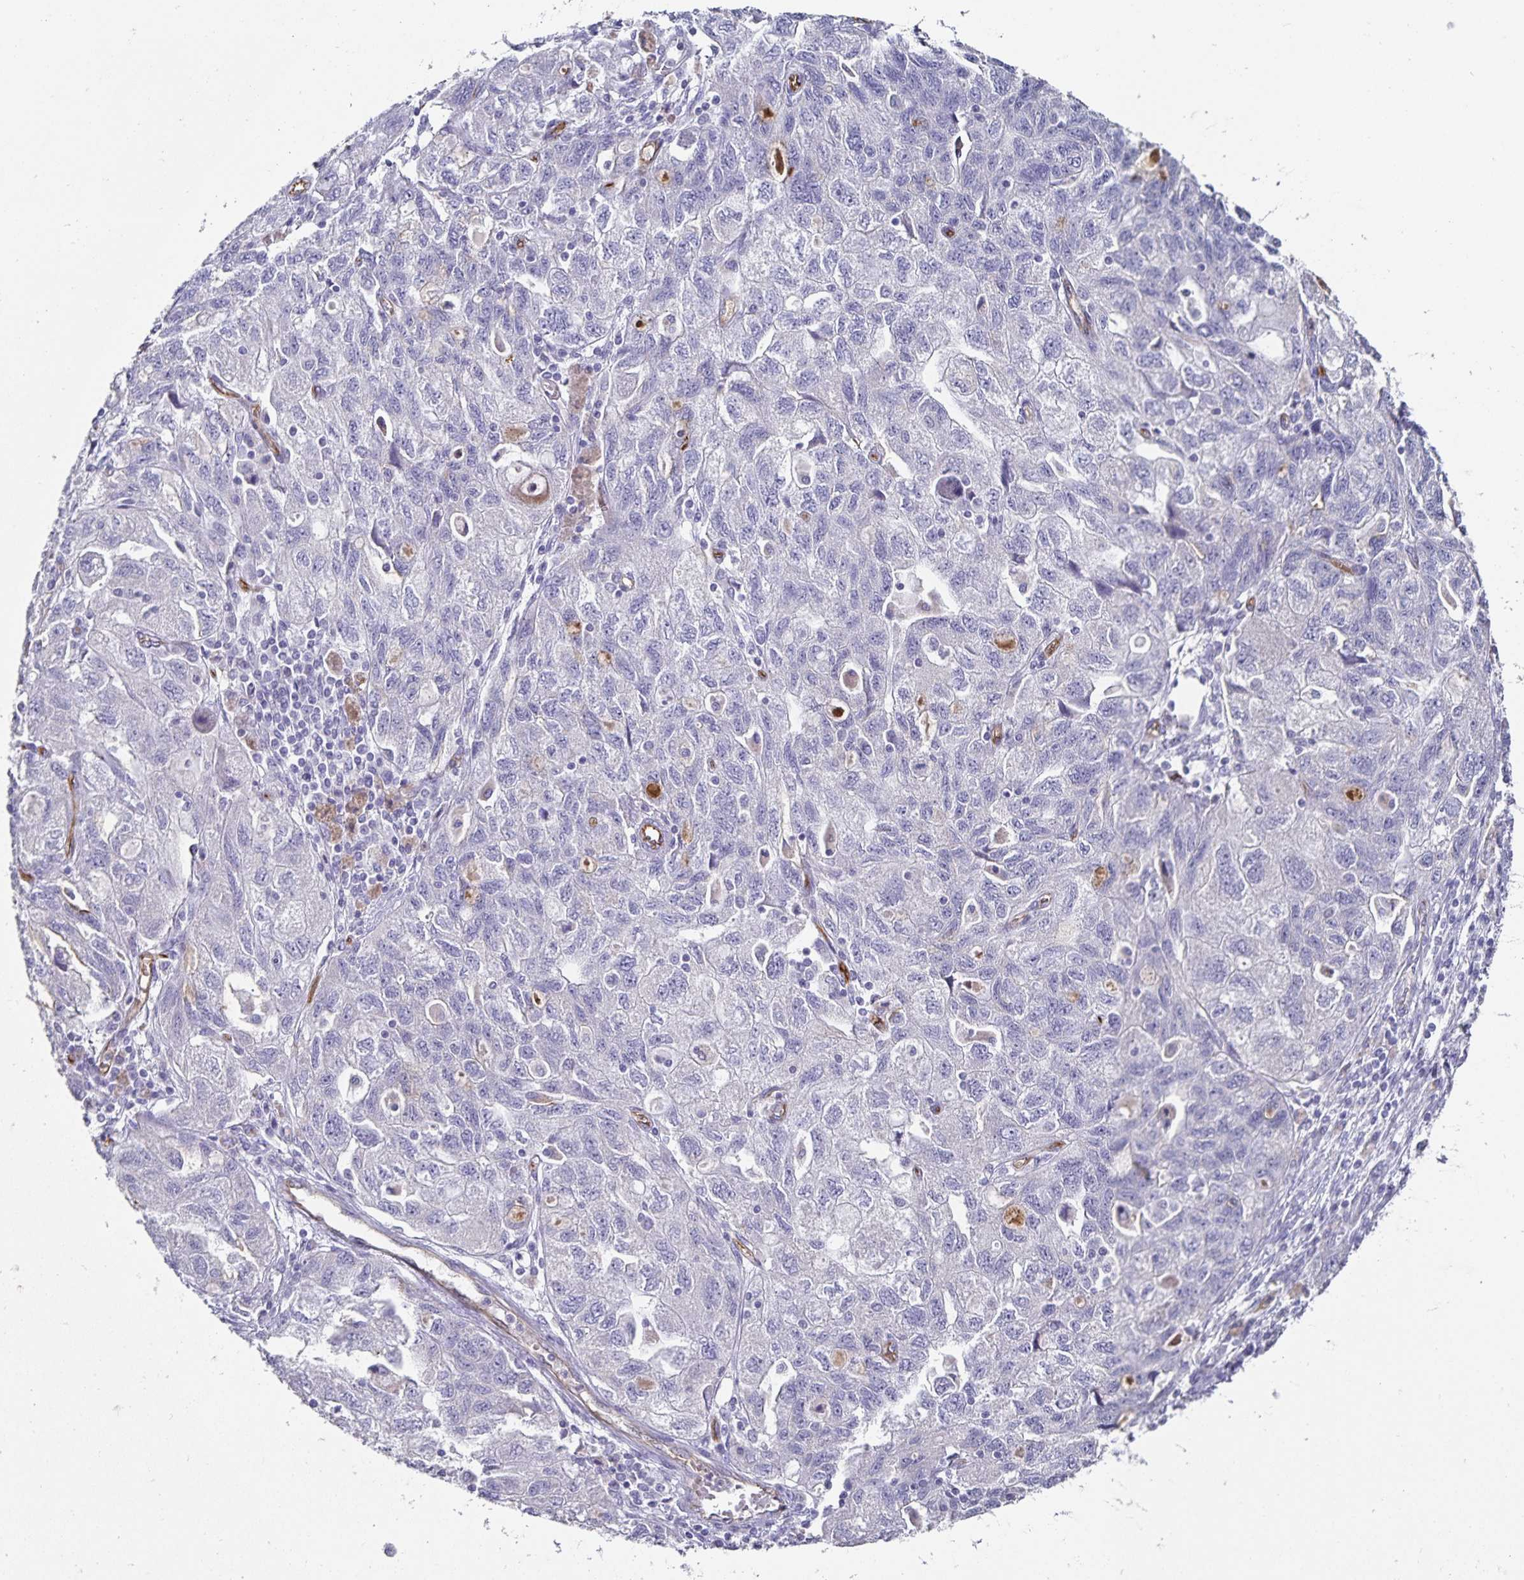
{"staining": {"intensity": "negative", "quantity": "none", "location": "none"}, "tissue": "ovarian cancer", "cell_type": "Tumor cells", "image_type": "cancer", "snomed": [{"axis": "morphology", "description": "Carcinoma, NOS"}, {"axis": "morphology", "description": "Cystadenocarcinoma, serous, NOS"}, {"axis": "topography", "description": "Ovary"}], "caption": "High magnification brightfield microscopy of ovarian cancer stained with DAB (brown) and counterstained with hematoxylin (blue): tumor cells show no significant expression.", "gene": "PODXL", "patient": {"sex": "female", "age": 69}}